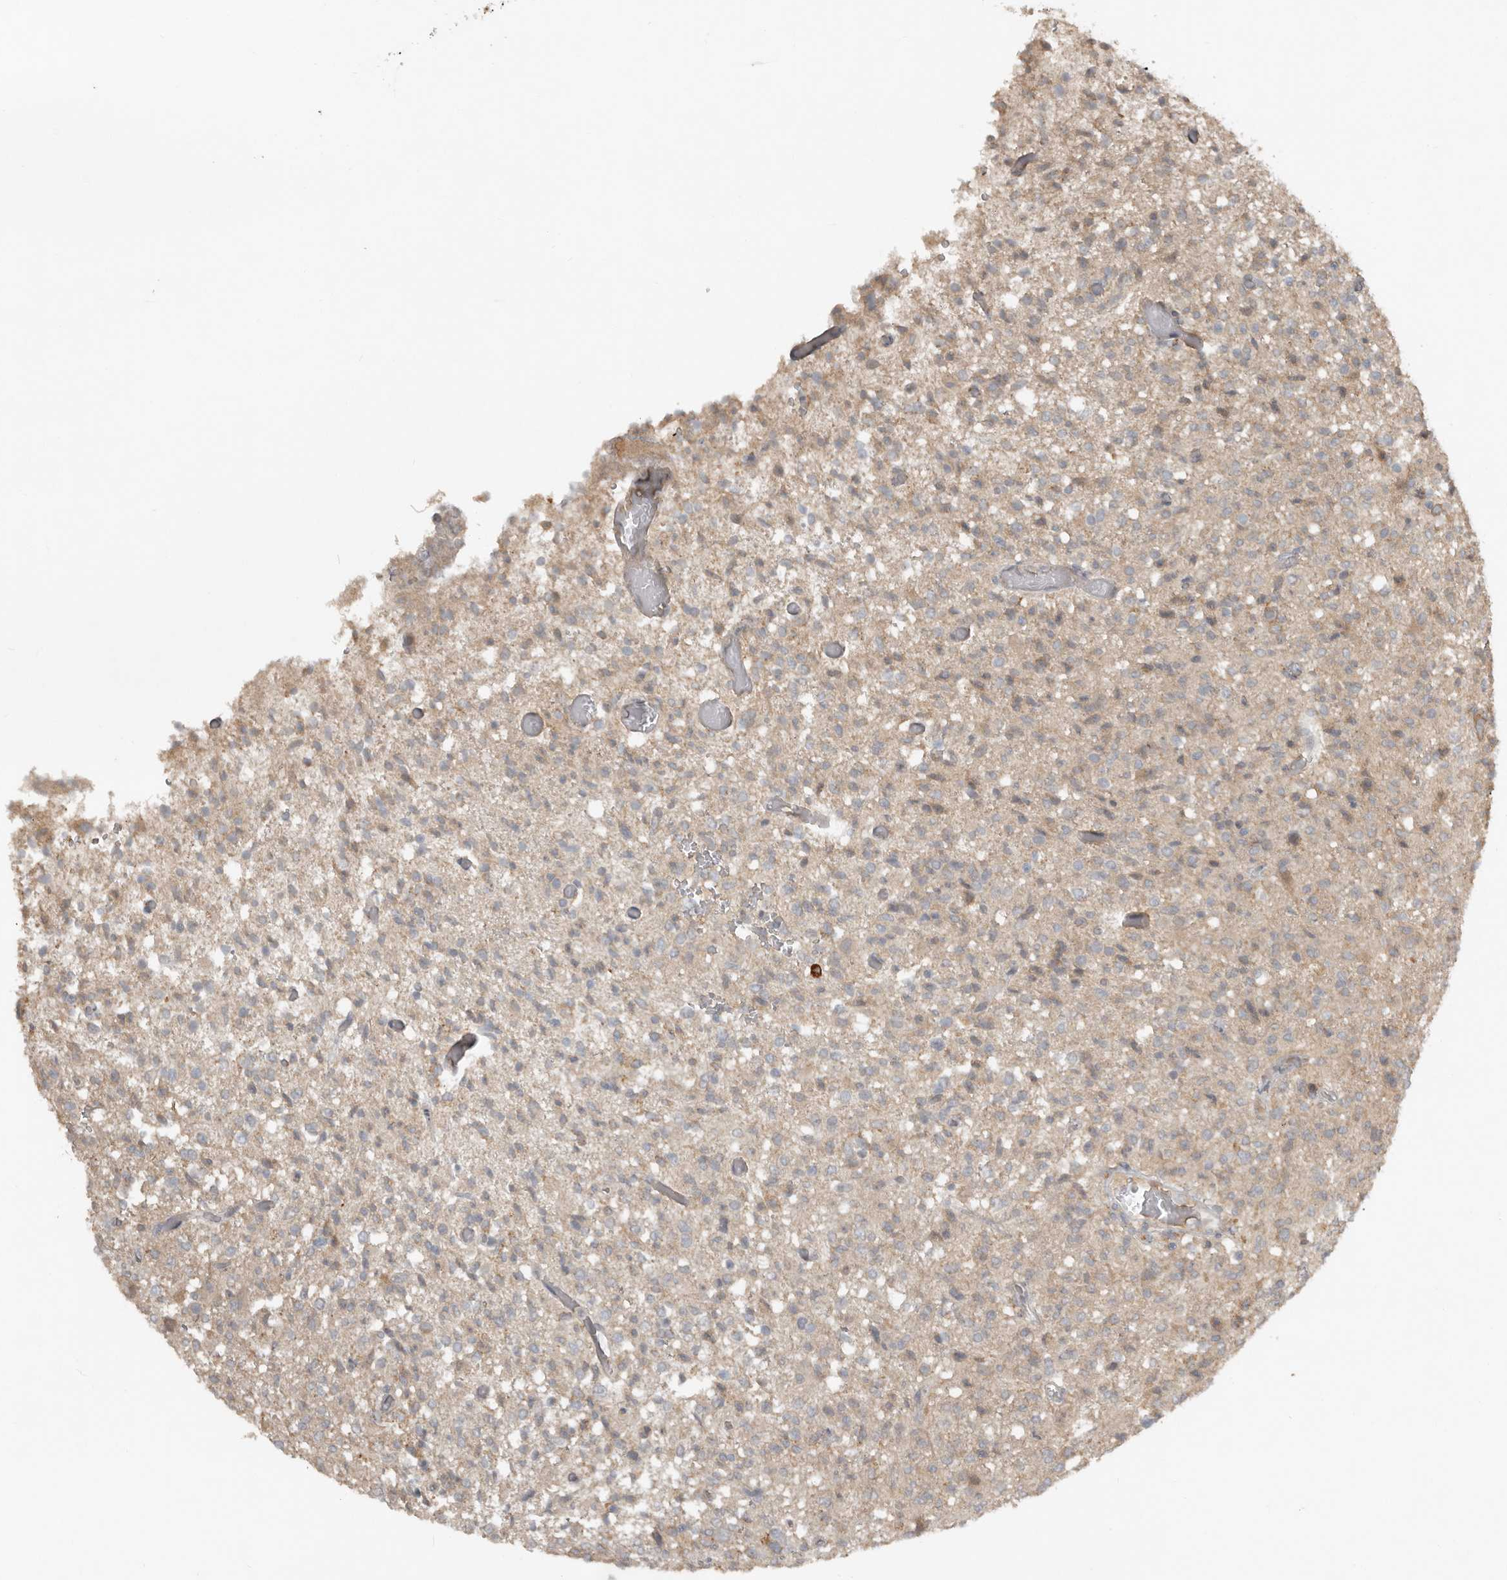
{"staining": {"intensity": "weak", "quantity": "<25%", "location": "cytoplasmic/membranous"}, "tissue": "glioma", "cell_type": "Tumor cells", "image_type": "cancer", "snomed": [{"axis": "morphology", "description": "Glioma, malignant, High grade"}, {"axis": "topography", "description": "Brain"}], "caption": "Tumor cells show no significant expression in high-grade glioma (malignant).", "gene": "TEAD3", "patient": {"sex": "female", "age": 57}}